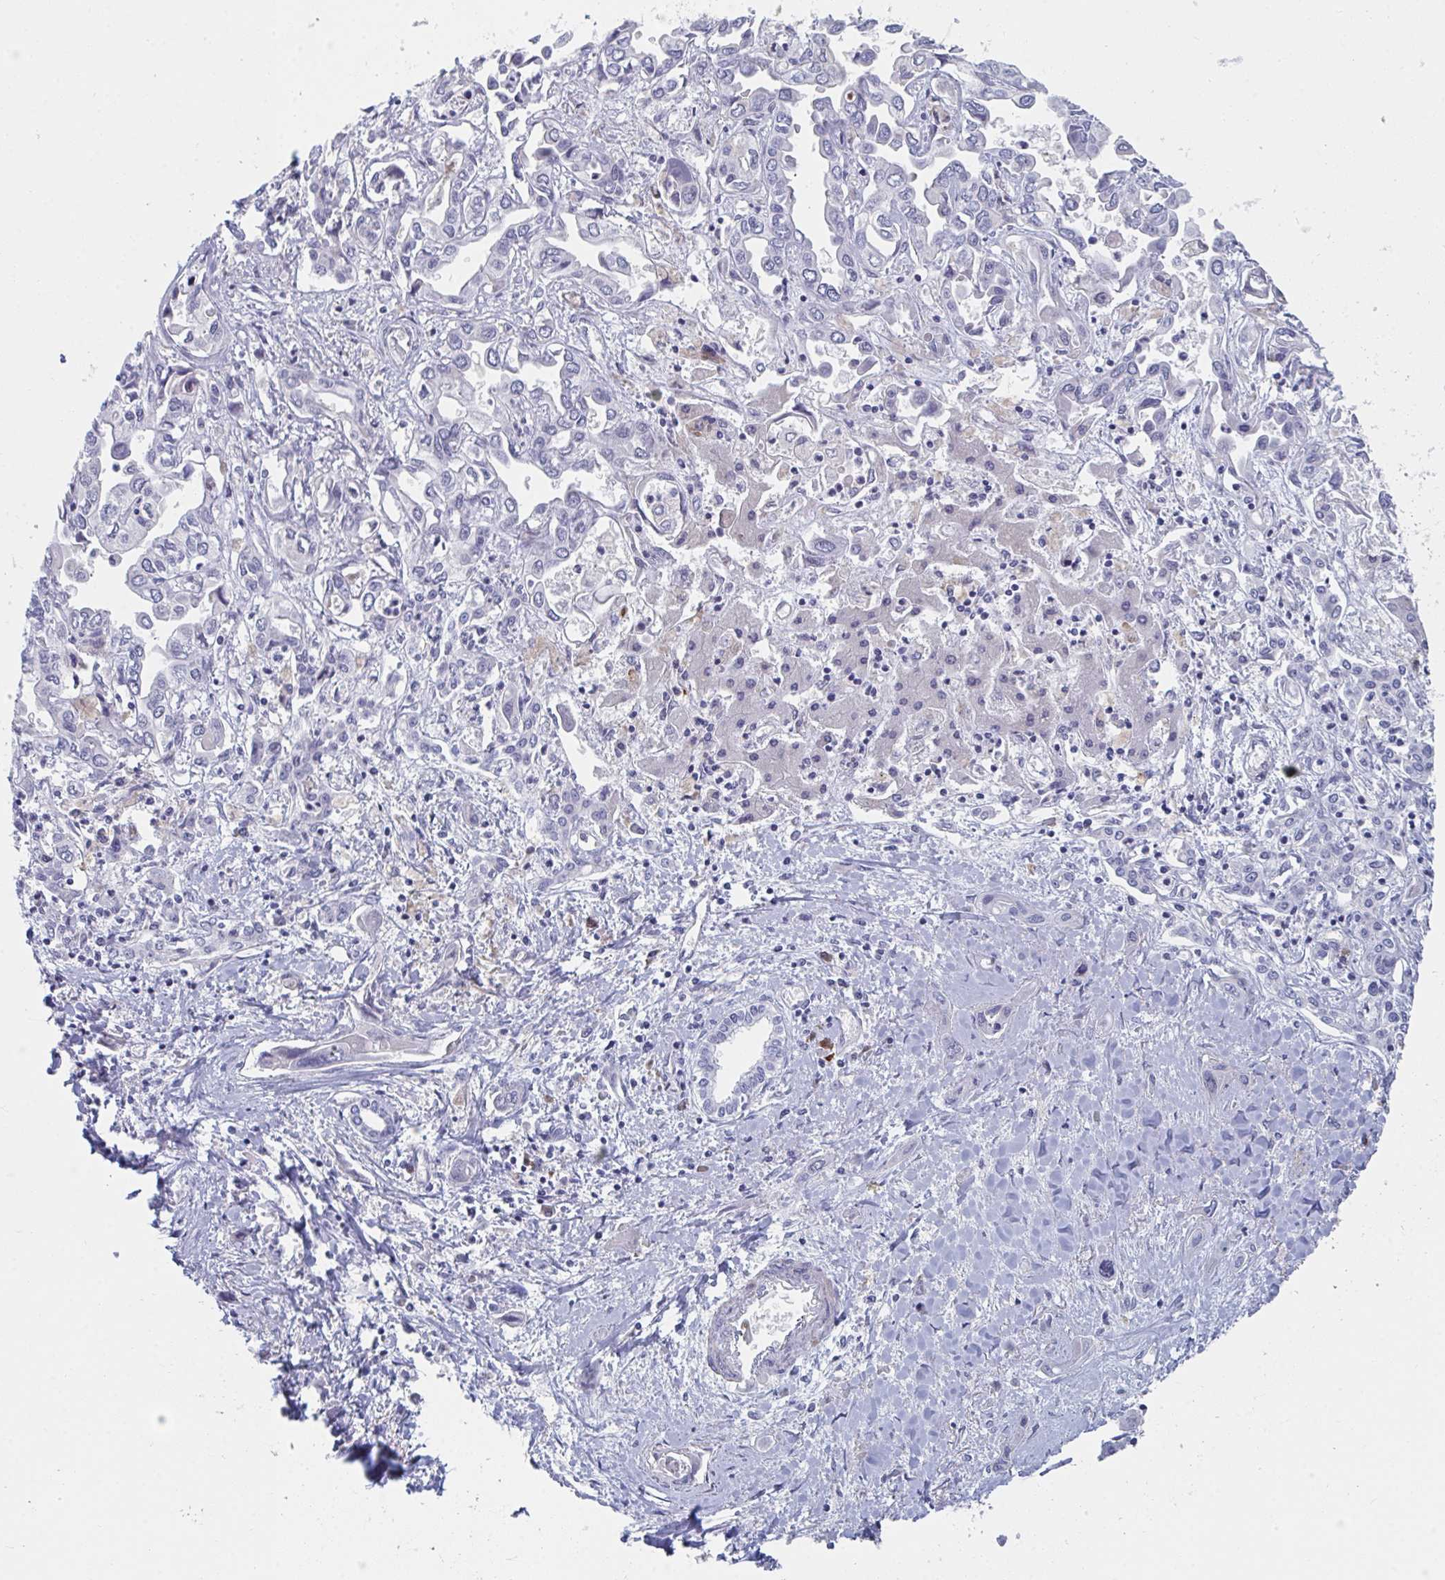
{"staining": {"intensity": "negative", "quantity": "none", "location": "none"}, "tissue": "liver cancer", "cell_type": "Tumor cells", "image_type": "cancer", "snomed": [{"axis": "morphology", "description": "Cholangiocarcinoma"}, {"axis": "topography", "description": "Liver"}], "caption": "Liver cancer (cholangiocarcinoma) stained for a protein using immunohistochemistry (IHC) displays no expression tumor cells.", "gene": "CENPT", "patient": {"sex": "female", "age": 64}}